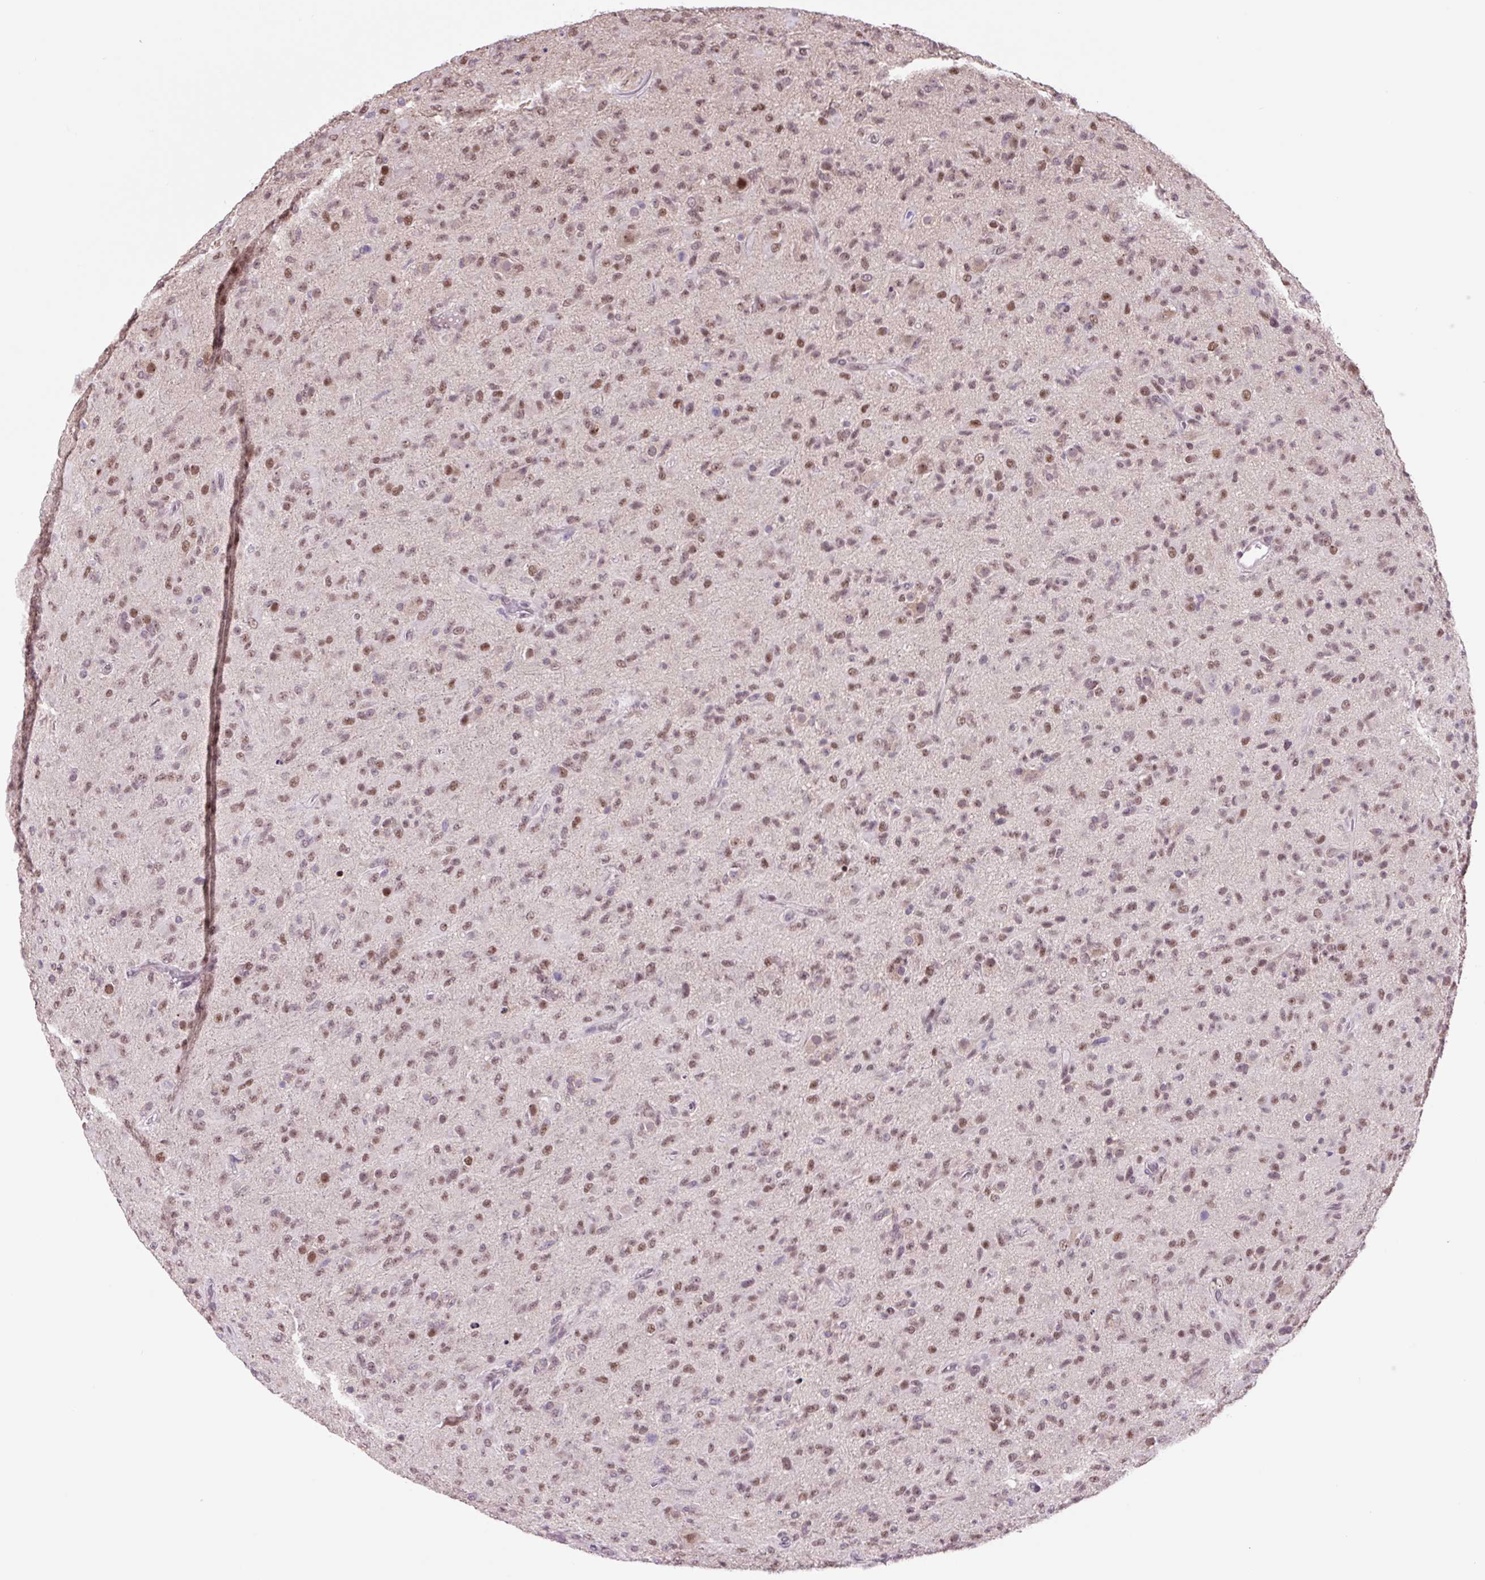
{"staining": {"intensity": "weak", "quantity": ">75%", "location": "nuclear"}, "tissue": "glioma", "cell_type": "Tumor cells", "image_type": "cancer", "snomed": [{"axis": "morphology", "description": "Glioma, malignant, Low grade"}, {"axis": "topography", "description": "Brain"}], "caption": "High-power microscopy captured an immunohistochemistry (IHC) image of glioma, revealing weak nuclear staining in approximately >75% of tumor cells. (Brightfield microscopy of DAB IHC at high magnification).", "gene": "TAF1A", "patient": {"sex": "male", "age": 65}}